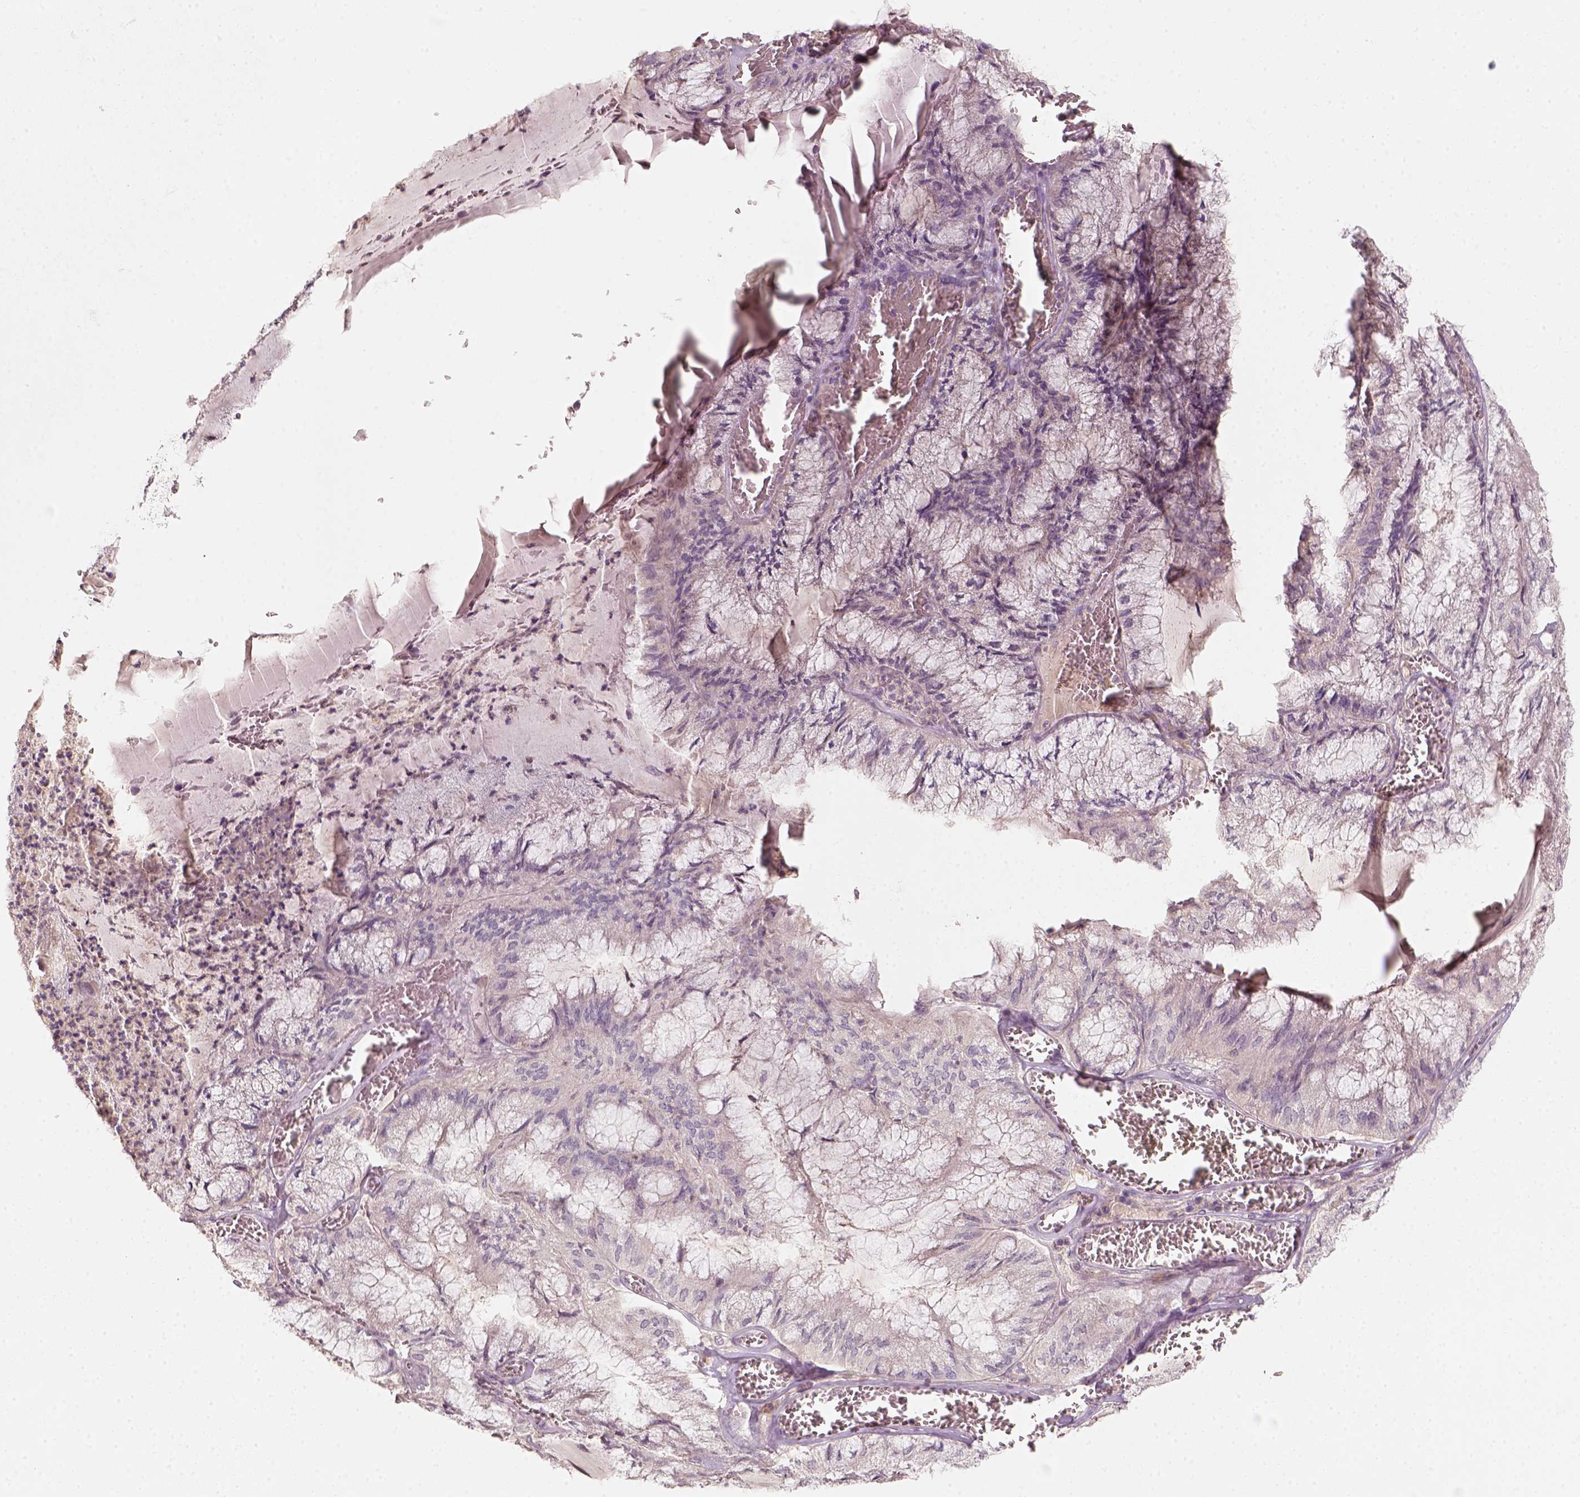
{"staining": {"intensity": "weak", "quantity": "<25%", "location": "cytoplasmic/membranous"}, "tissue": "endometrial cancer", "cell_type": "Tumor cells", "image_type": "cancer", "snomed": [{"axis": "morphology", "description": "Carcinoma, NOS"}, {"axis": "topography", "description": "Endometrium"}], "caption": "Human endometrial cancer (carcinoma) stained for a protein using IHC exhibits no positivity in tumor cells.", "gene": "AQP9", "patient": {"sex": "female", "age": 62}}